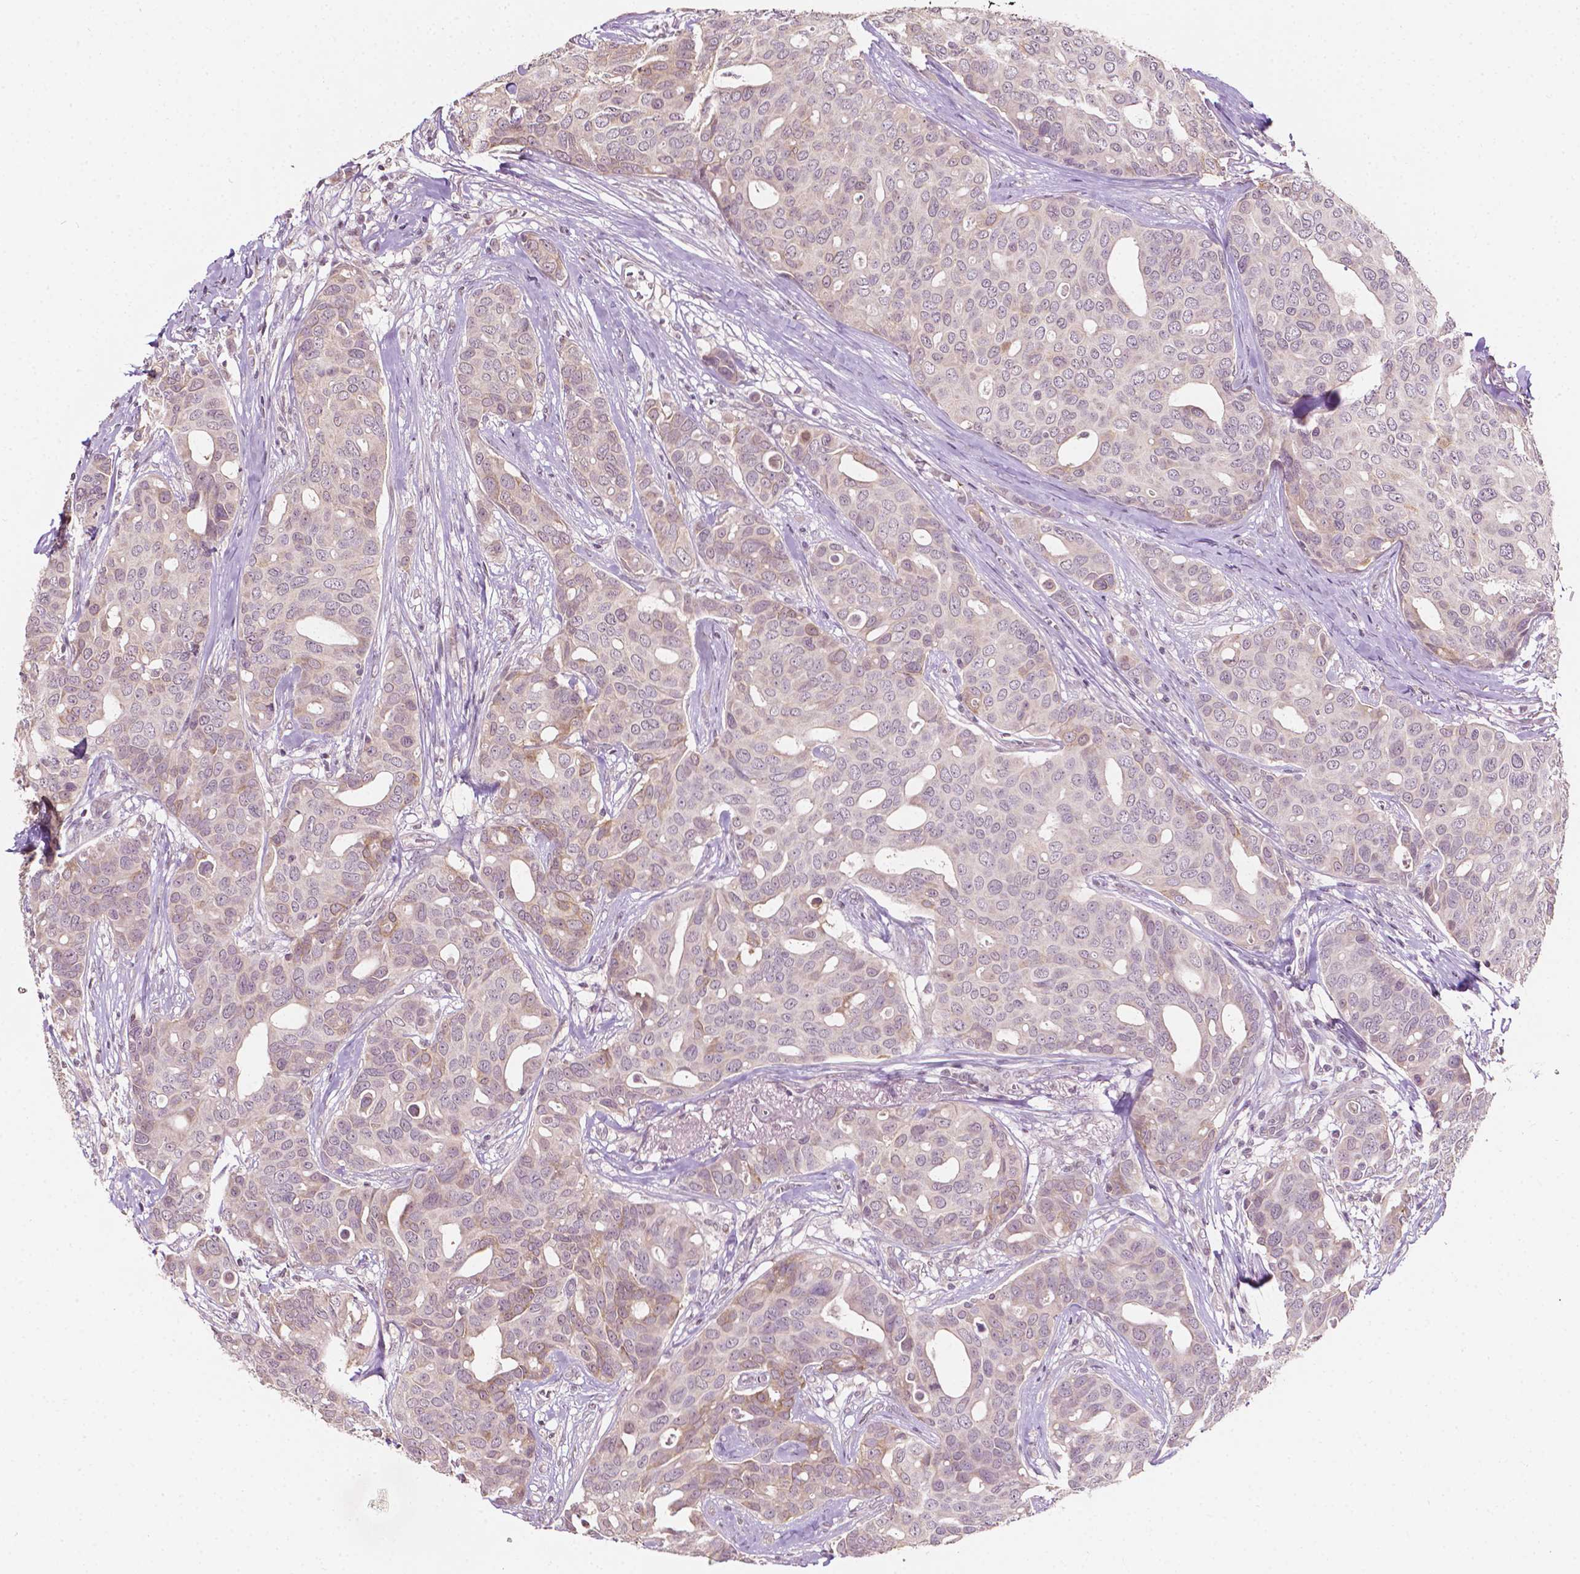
{"staining": {"intensity": "negative", "quantity": "none", "location": "none"}, "tissue": "breast cancer", "cell_type": "Tumor cells", "image_type": "cancer", "snomed": [{"axis": "morphology", "description": "Duct carcinoma"}, {"axis": "topography", "description": "Breast"}], "caption": "There is no significant positivity in tumor cells of breast cancer.", "gene": "NOS1AP", "patient": {"sex": "female", "age": 54}}